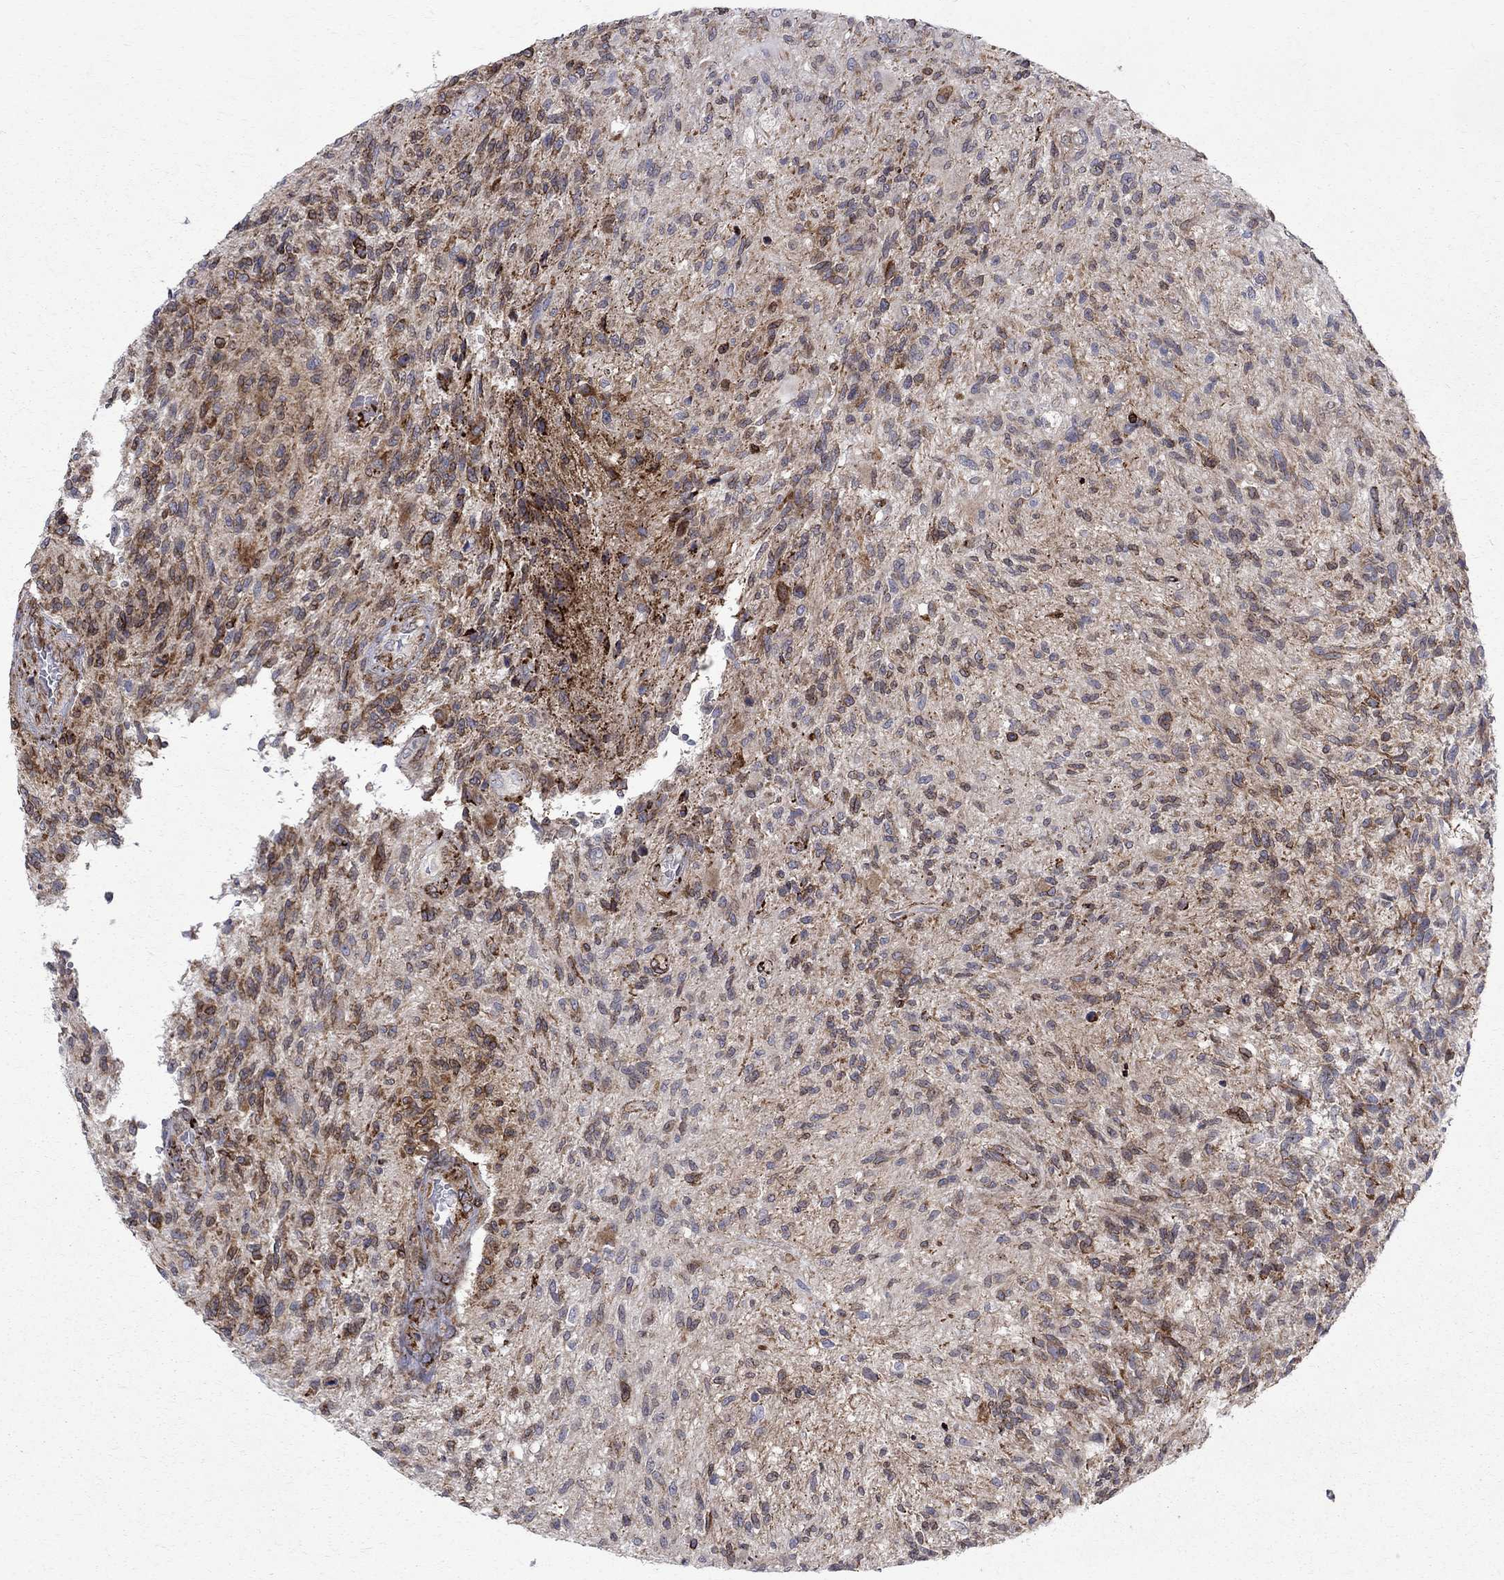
{"staining": {"intensity": "strong", "quantity": "25%-75%", "location": "cytoplasmic/membranous"}, "tissue": "glioma", "cell_type": "Tumor cells", "image_type": "cancer", "snomed": [{"axis": "morphology", "description": "Glioma, malignant, High grade"}, {"axis": "topography", "description": "Brain"}], "caption": "Immunohistochemical staining of glioma reveals high levels of strong cytoplasmic/membranous staining in about 25%-75% of tumor cells. The staining was performed using DAB (3,3'-diaminobenzidine) to visualize the protein expression in brown, while the nuclei were stained in blue with hematoxylin (Magnification: 20x).", "gene": "CAB39L", "patient": {"sex": "male", "age": 56}}